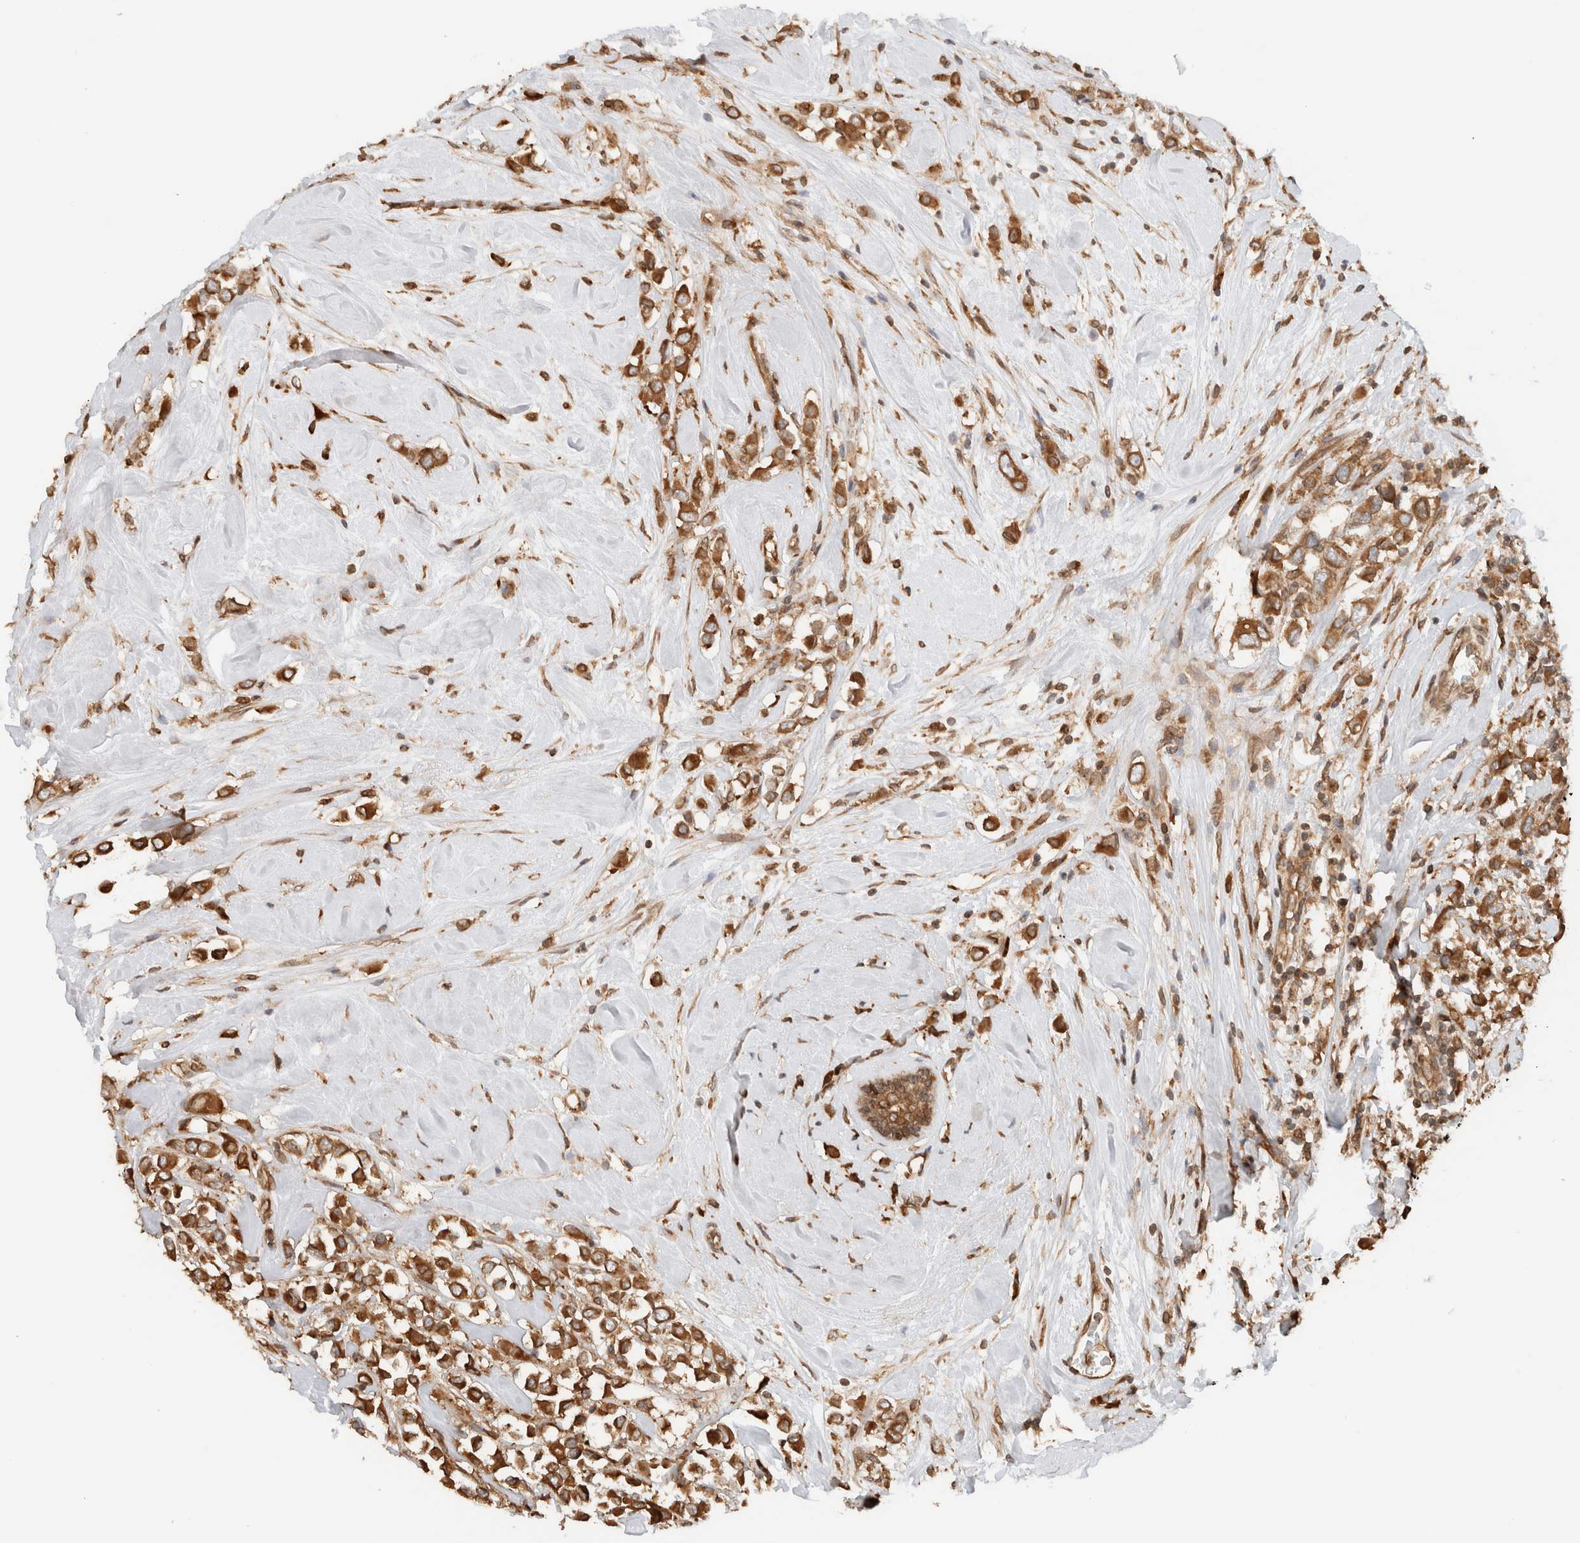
{"staining": {"intensity": "strong", "quantity": ">75%", "location": "cytoplasmic/membranous"}, "tissue": "breast cancer", "cell_type": "Tumor cells", "image_type": "cancer", "snomed": [{"axis": "morphology", "description": "Duct carcinoma"}, {"axis": "topography", "description": "Breast"}], "caption": "IHC photomicrograph of neoplastic tissue: human intraductal carcinoma (breast) stained using IHC shows high levels of strong protein expression localized specifically in the cytoplasmic/membranous of tumor cells, appearing as a cytoplasmic/membranous brown color.", "gene": "ARFGEF2", "patient": {"sex": "female", "age": 61}}